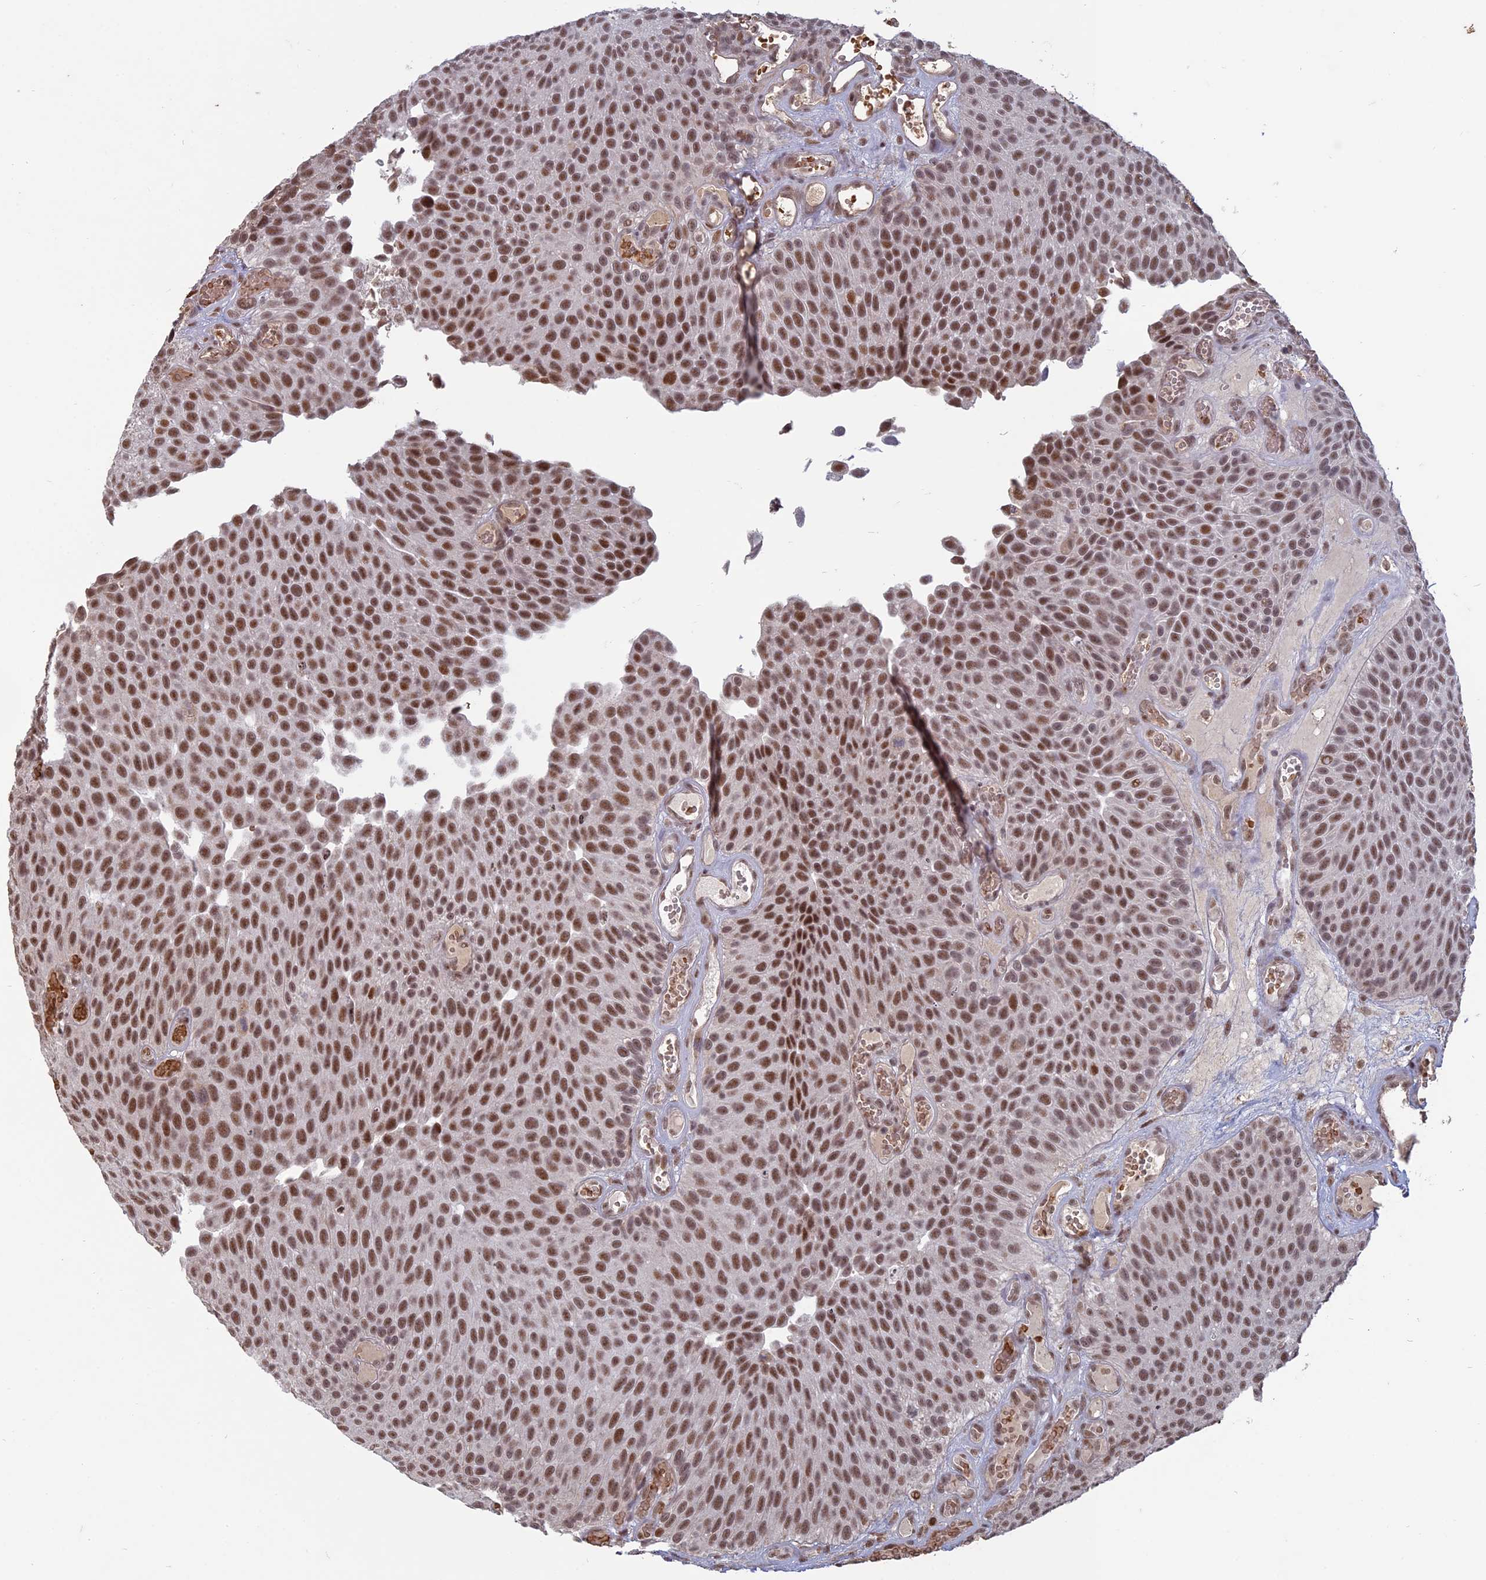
{"staining": {"intensity": "moderate", "quantity": ">75%", "location": "nuclear"}, "tissue": "urothelial cancer", "cell_type": "Tumor cells", "image_type": "cancer", "snomed": [{"axis": "morphology", "description": "Urothelial carcinoma, Low grade"}, {"axis": "topography", "description": "Urinary bladder"}], "caption": "This is a micrograph of immunohistochemistry staining of low-grade urothelial carcinoma, which shows moderate expression in the nuclear of tumor cells.", "gene": "MFAP1", "patient": {"sex": "male", "age": 89}}